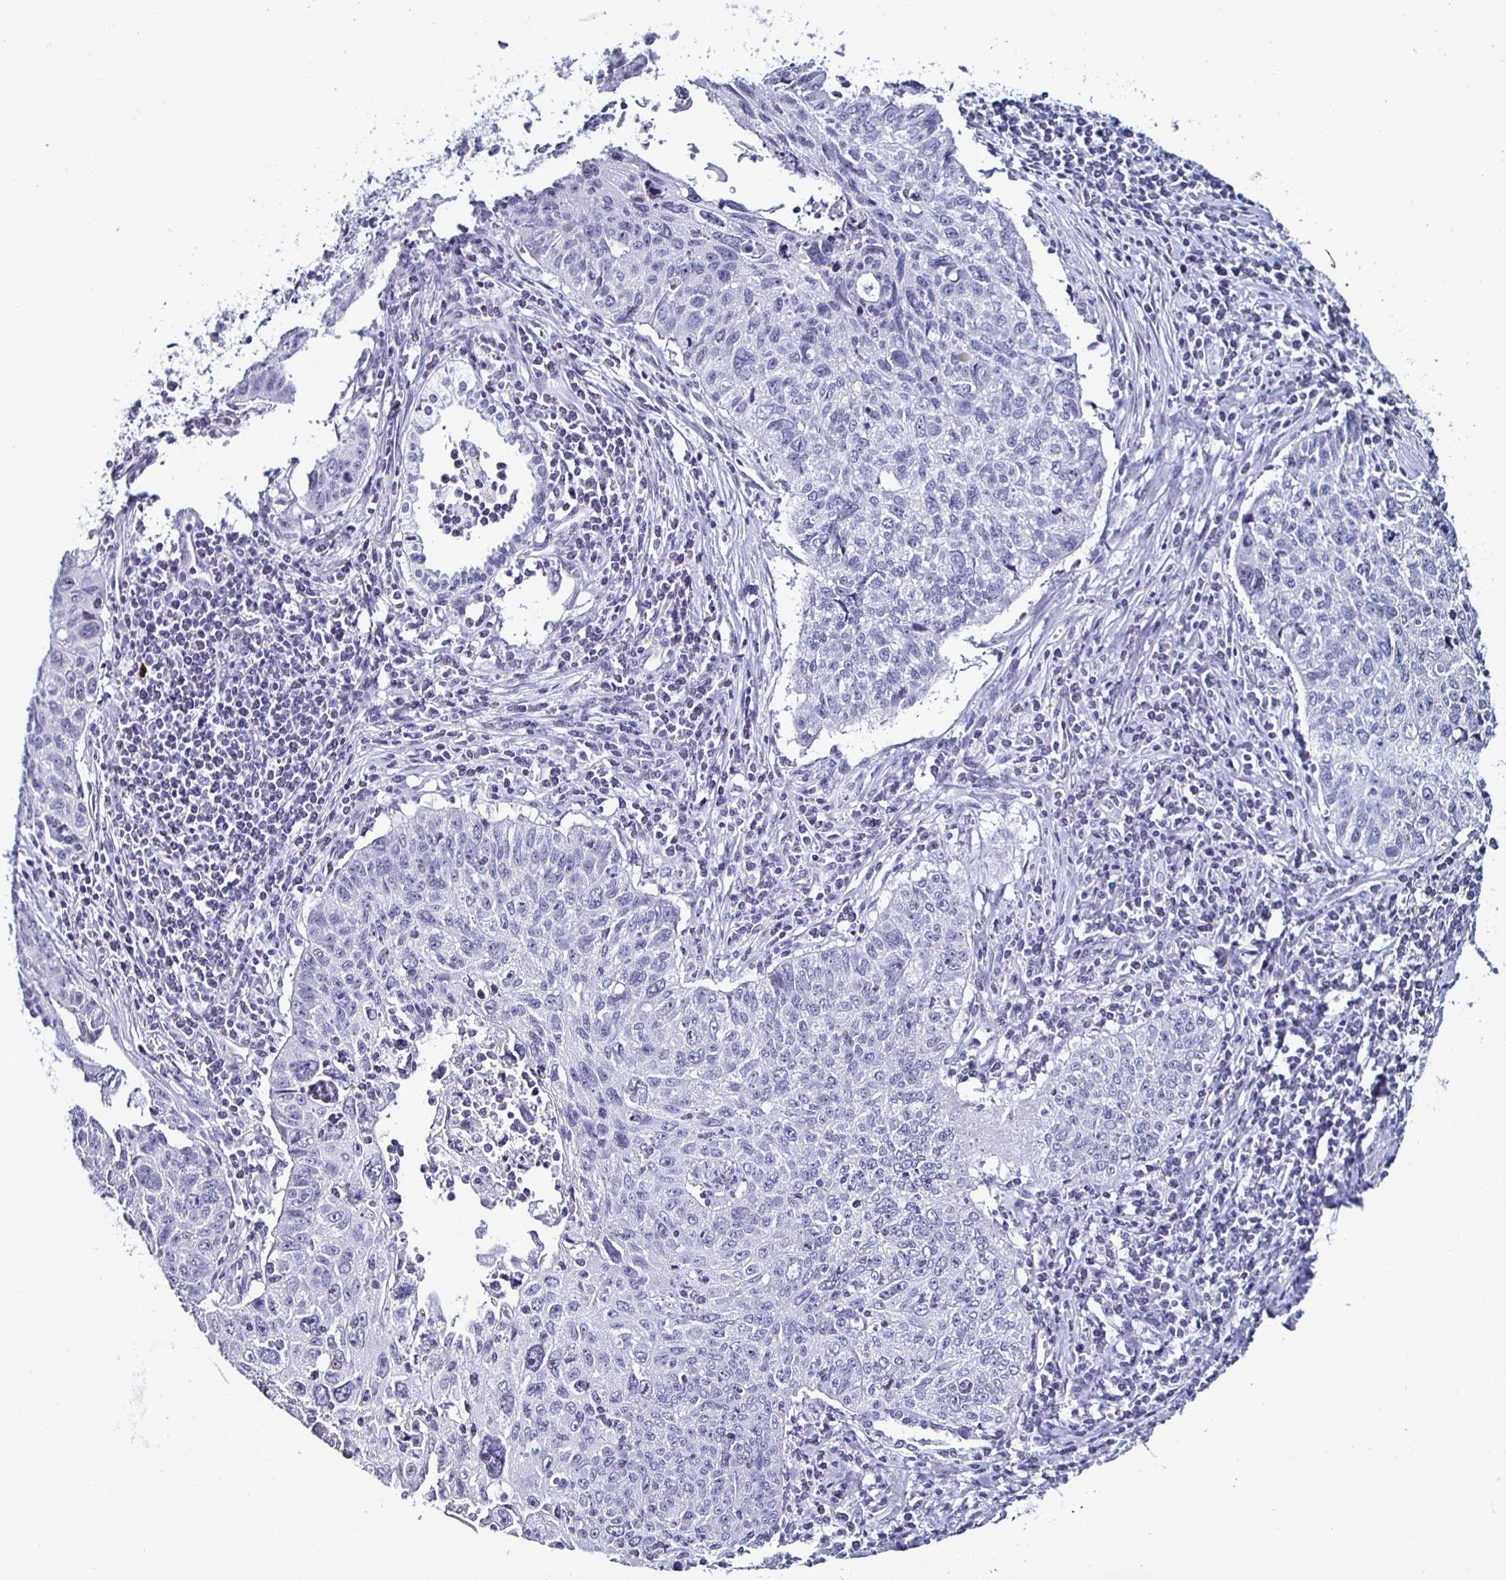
{"staining": {"intensity": "negative", "quantity": "none", "location": "none"}, "tissue": "lung cancer", "cell_type": "Tumor cells", "image_type": "cancer", "snomed": [{"axis": "morphology", "description": "Normal morphology"}, {"axis": "morphology", "description": "Aneuploidy"}, {"axis": "morphology", "description": "Squamous cell carcinoma, NOS"}, {"axis": "topography", "description": "Lymph node"}, {"axis": "topography", "description": "Lung"}], "caption": "The immunohistochemistry (IHC) photomicrograph has no significant expression in tumor cells of lung cancer tissue.", "gene": "KRT4", "patient": {"sex": "female", "age": 76}}